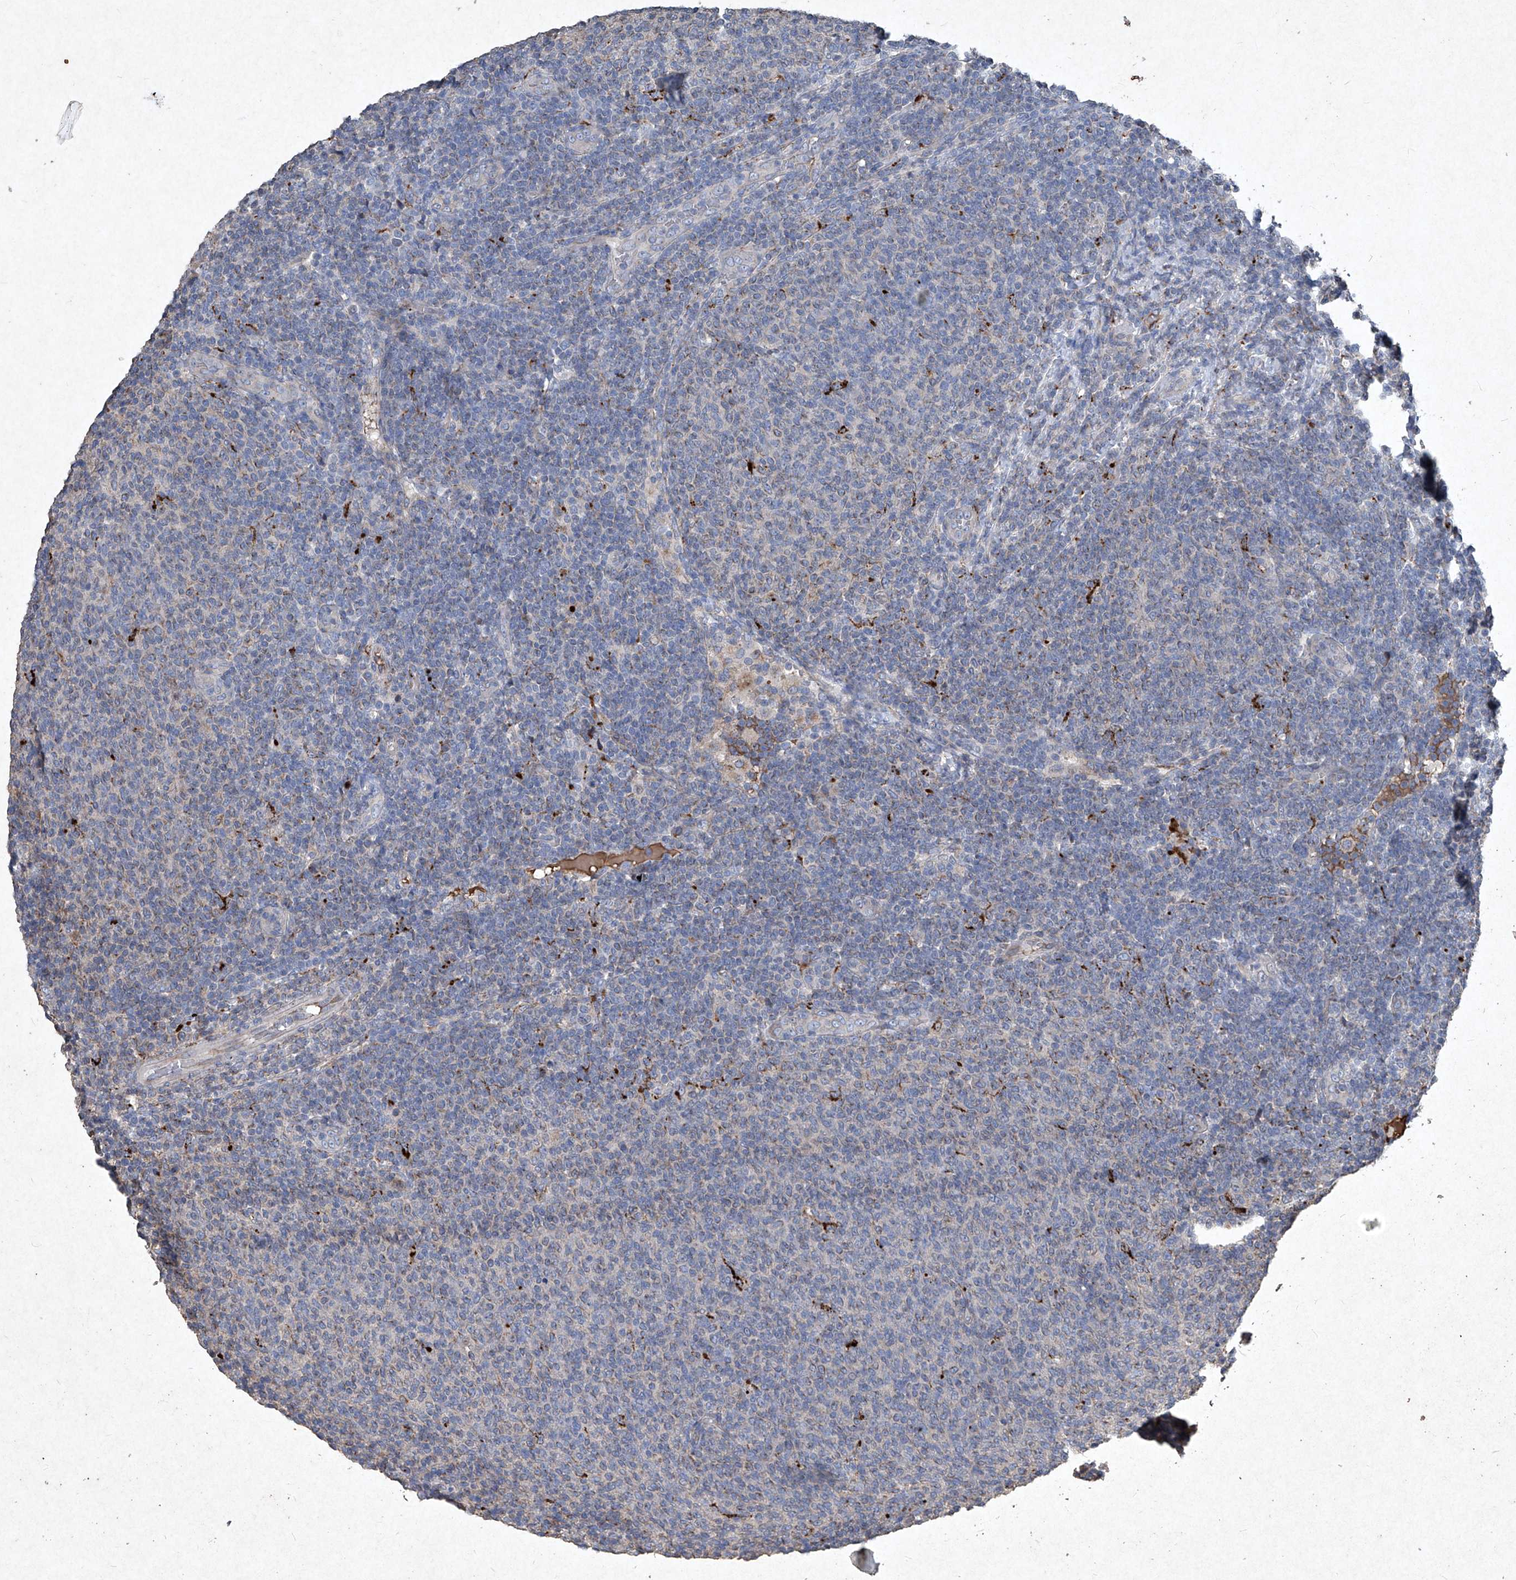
{"staining": {"intensity": "strong", "quantity": "<25%", "location": "cytoplasmic/membranous"}, "tissue": "lymphoma", "cell_type": "Tumor cells", "image_type": "cancer", "snomed": [{"axis": "morphology", "description": "Malignant lymphoma, non-Hodgkin's type, Low grade"}, {"axis": "topography", "description": "Lymph node"}], "caption": "Tumor cells display strong cytoplasmic/membranous positivity in approximately <25% of cells in lymphoma.", "gene": "MED16", "patient": {"sex": "male", "age": 66}}